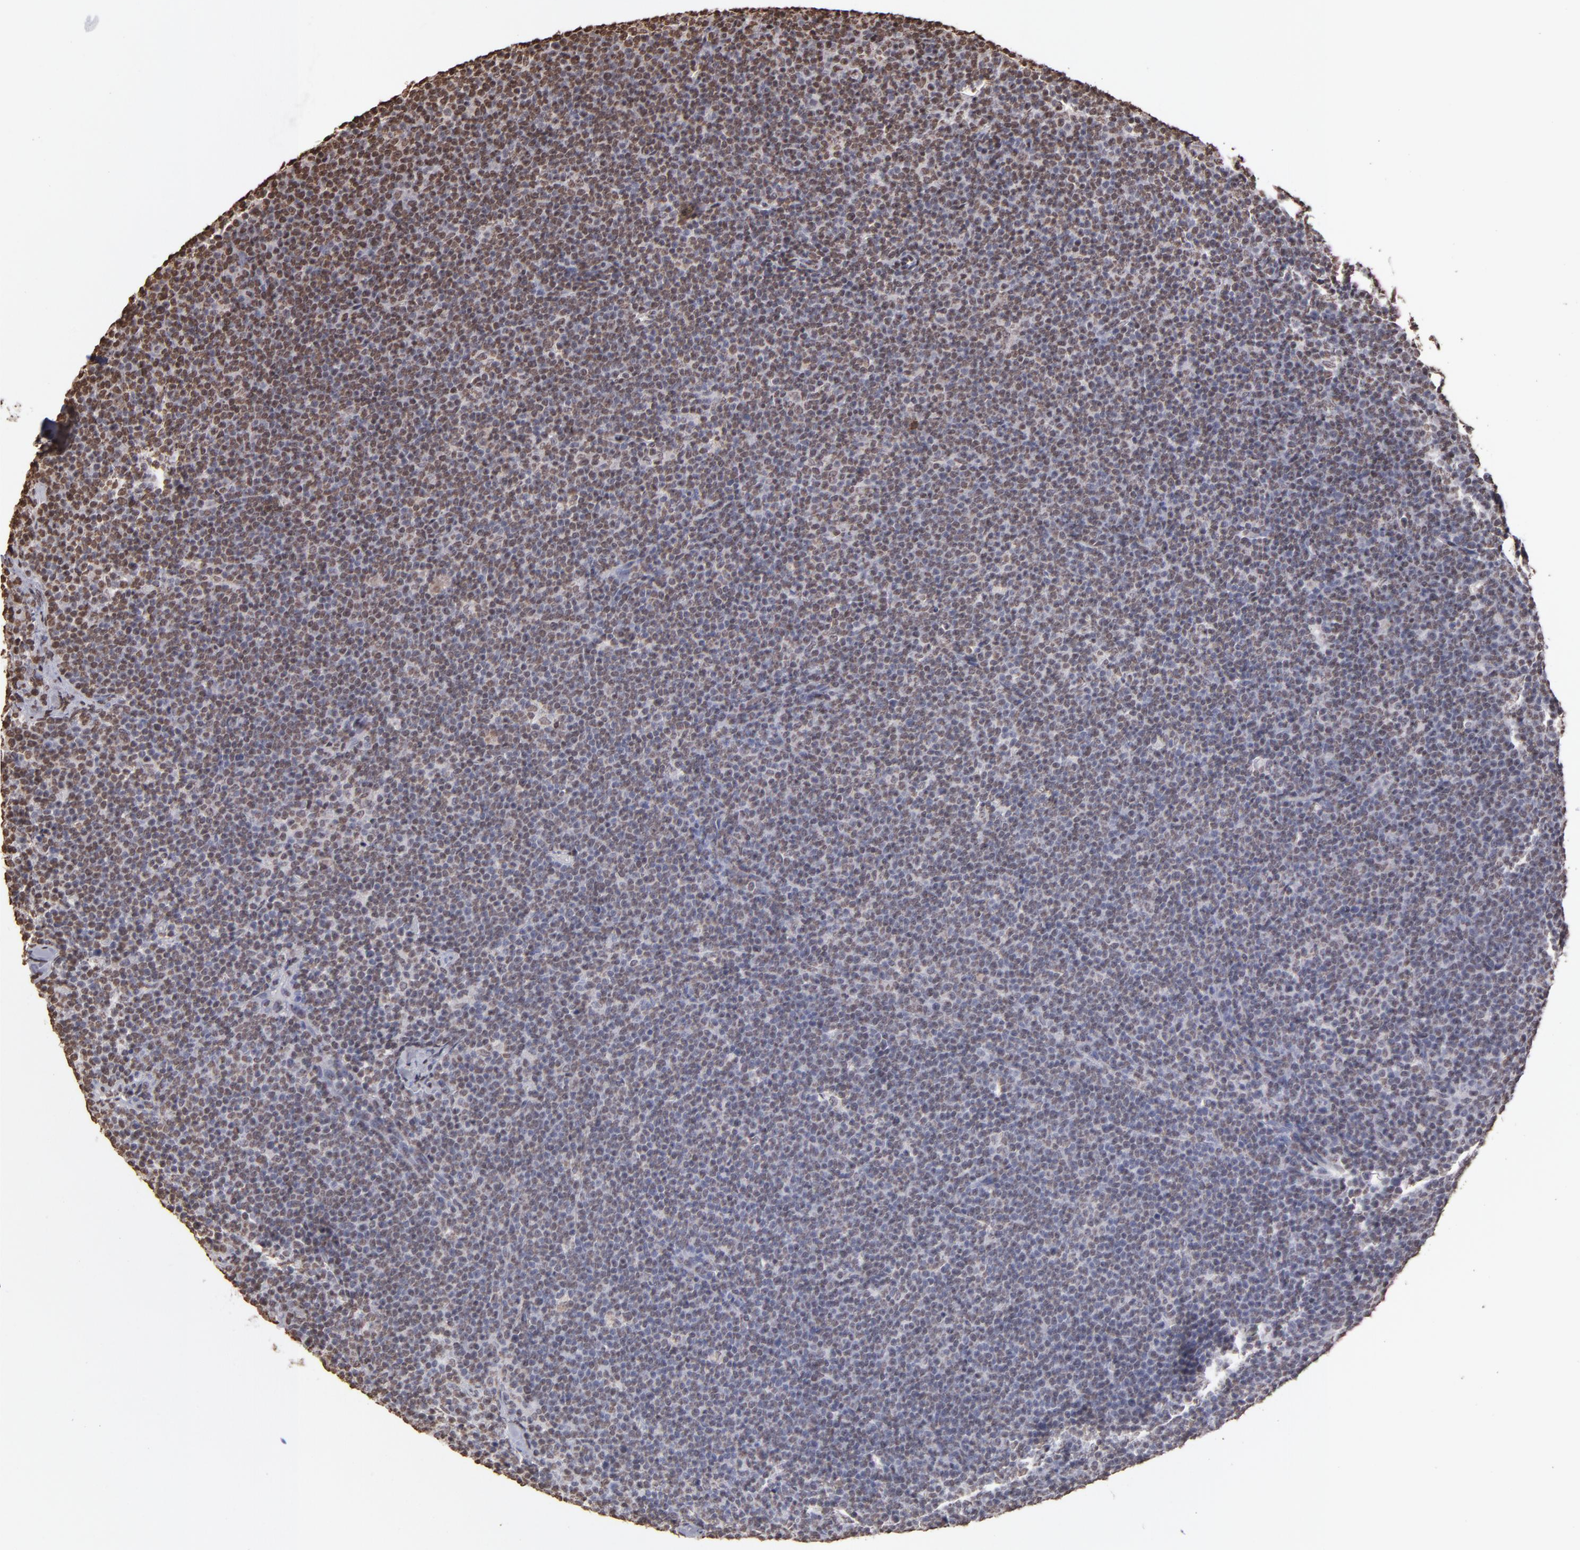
{"staining": {"intensity": "weak", "quantity": "25%-75%", "location": "nuclear"}, "tissue": "lymphoma", "cell_type": "Tumor cells", "image_type": "cancer", "snomed": [{"axis": "morphology", "description": "Malignant lymphoma, non-Hodgkin's type, High grade"}, {"axis": "topography", "description": "Lymph node"}], "caption": "An image of human malignant lymphoma, non-Hodgkin's type (high-grade) stained for a protein displays weak nuclear brown staining in tumor cells.", "gene": "LBX1", "patient": {"sex": "female", "age": 58}}